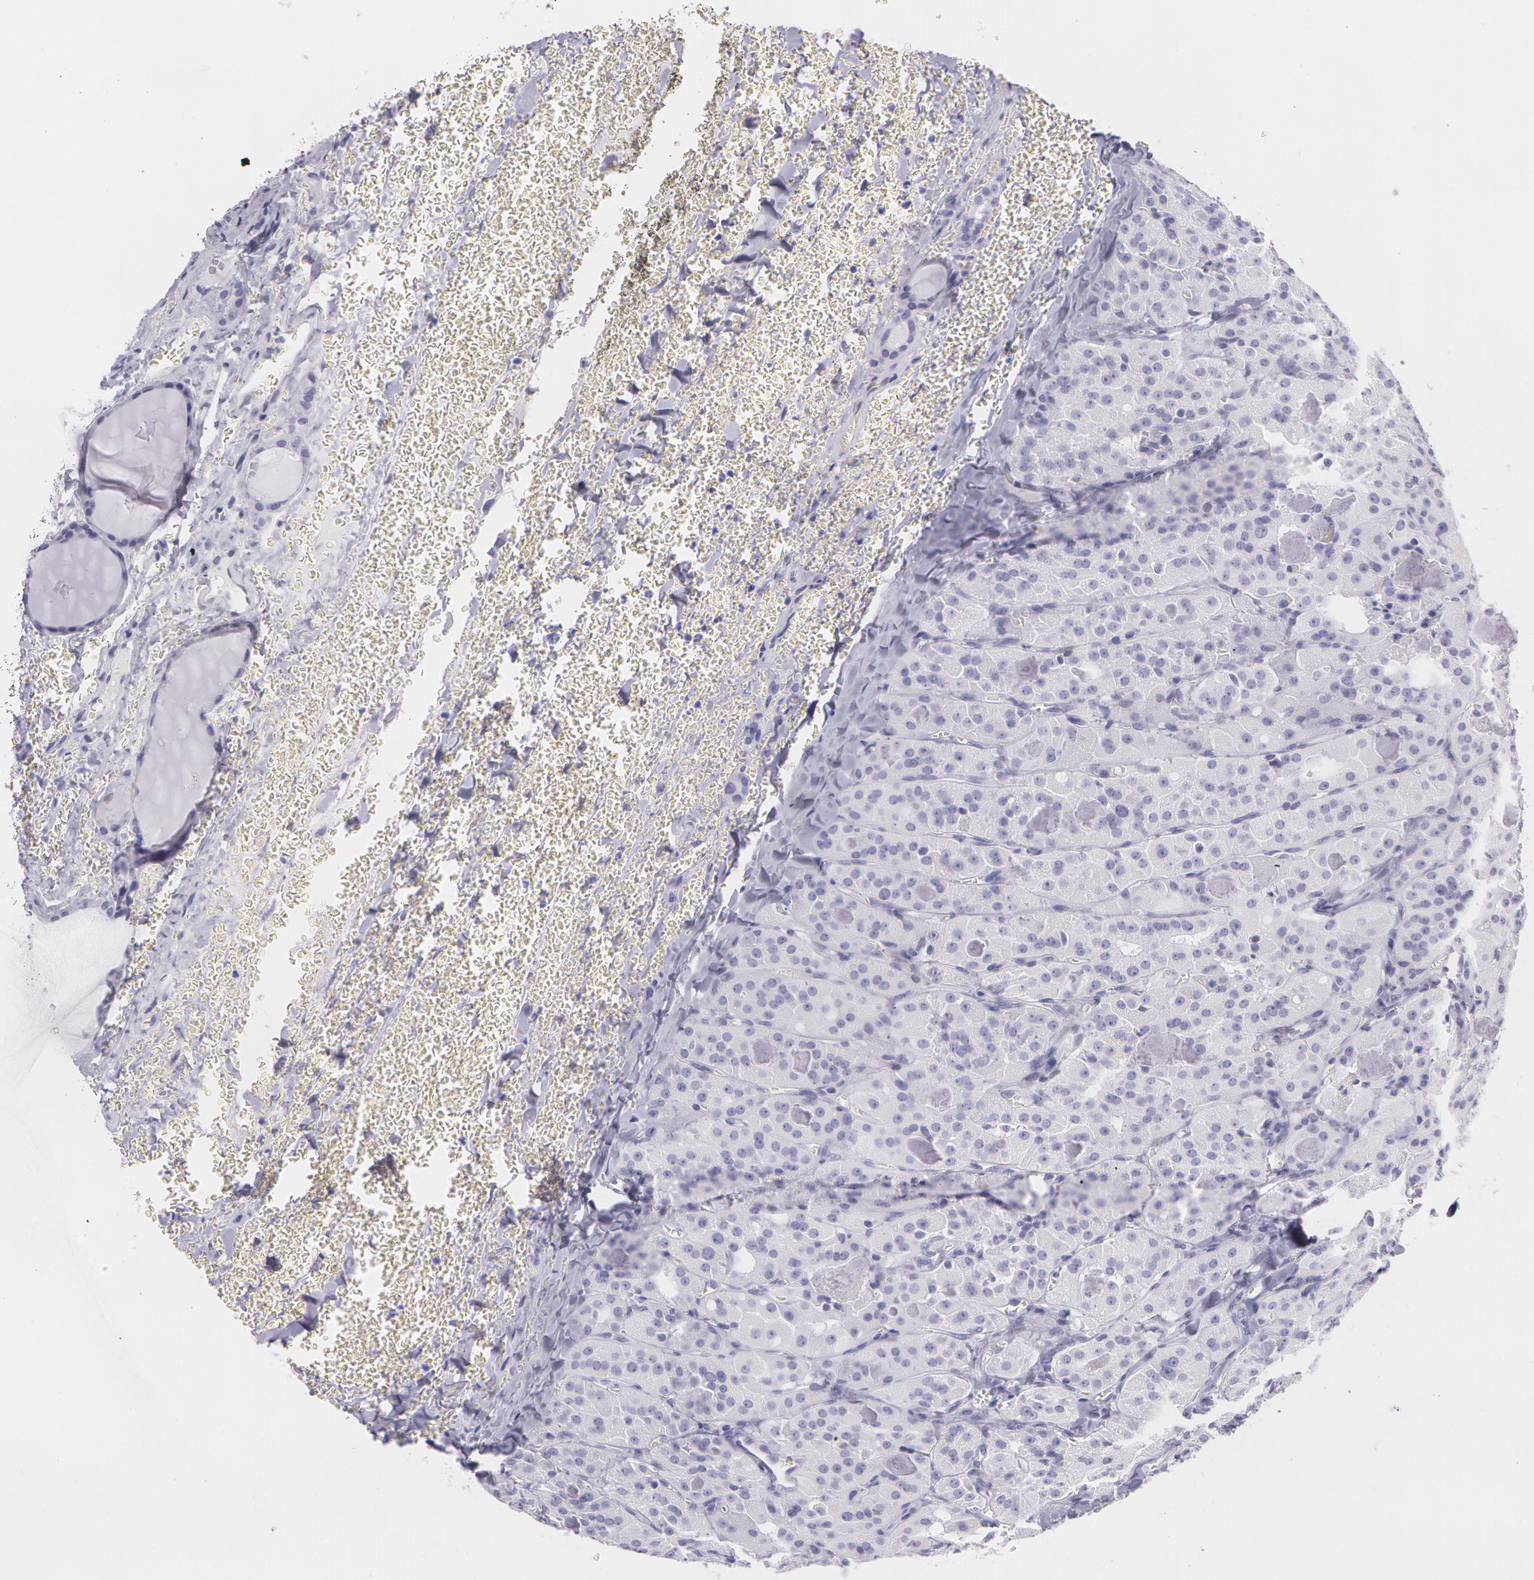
{"staining": {"intensity": "weak", "quantity": "<25%", "location": "cytoplasmic/membranous"}, "tissue": "thyroid cancer", "cell_type": "Tumor cells", "image_type": "cancer", "snomed": [{"axis": "morphology", "description": "Carcinoma, NOS"}, {"axis": "topography", "description": "Thyroid gland"}], "caption": "High magnification brightfield microscopy of thyroid cancer stained with DAB (3,3'-diaminobenzidine) (brown) and counterstained with hematoxylin (blue): tumor cells show no significant expression.", "gene": "SNCG", "patient": {"sex": "male", "age": 76}}